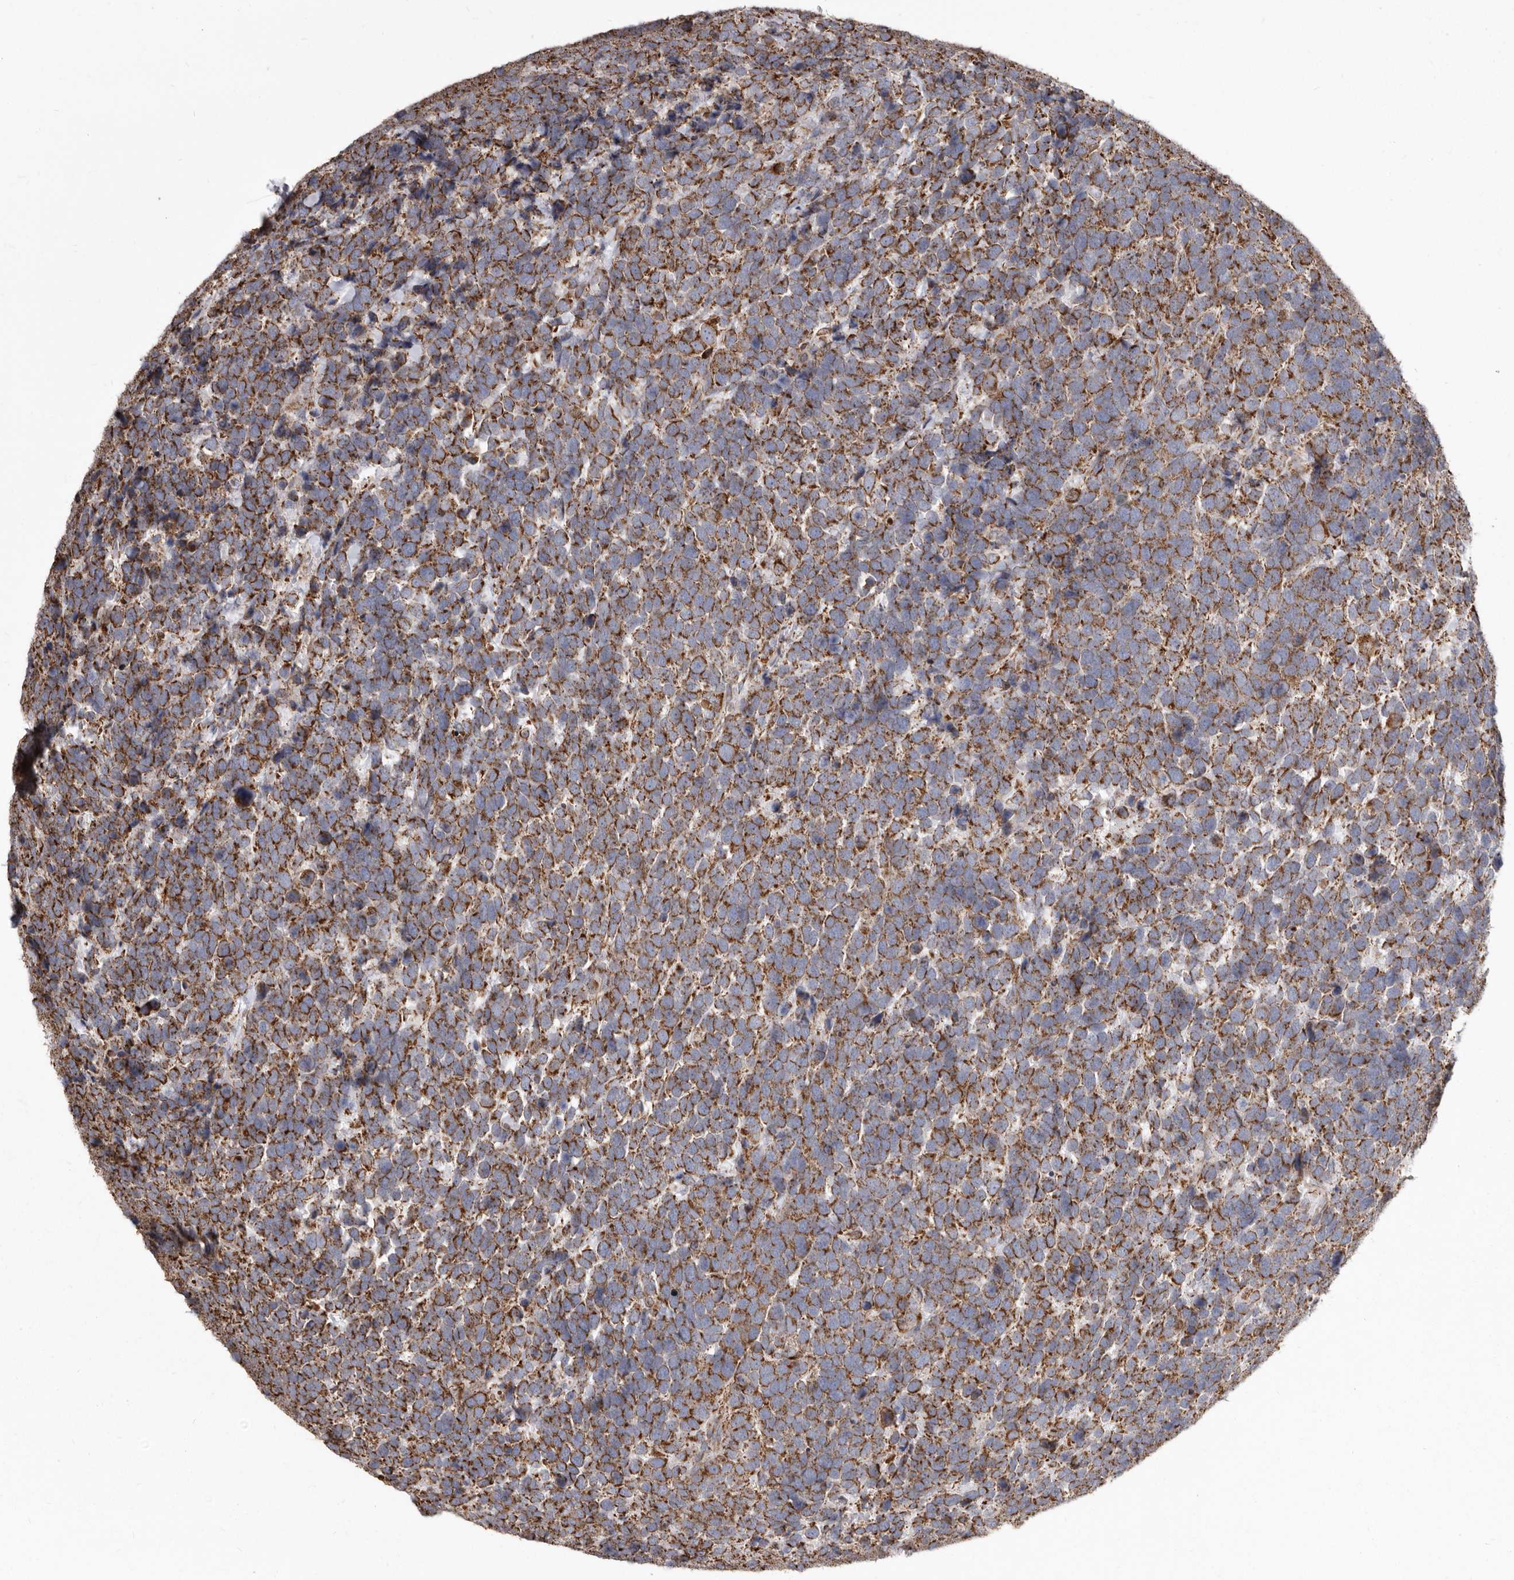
{"staining": {"intensity": "strong", "quantity": ">75%", "location": "cytoplasmic/membranous"}, "tissue": "urothelial cancer", "cell_type": "Tumor cells", "image_type": "cancer", "snomed": [{"axis": "morphology", "description": "Urothelial carcinoma, High grade"}, {"axis": "topography", "description": "Urinary bladder"}], "caption": "Protein expression analysis of human urothelial cancer reveals strong cytoplasmic/membranous staining in about >75% of tumor cells. (Brightfield microscopy of DAB IHC at high magnification).", "gene": "CDK5RAP3", "patient": {"sex": "female", "age": 82}}